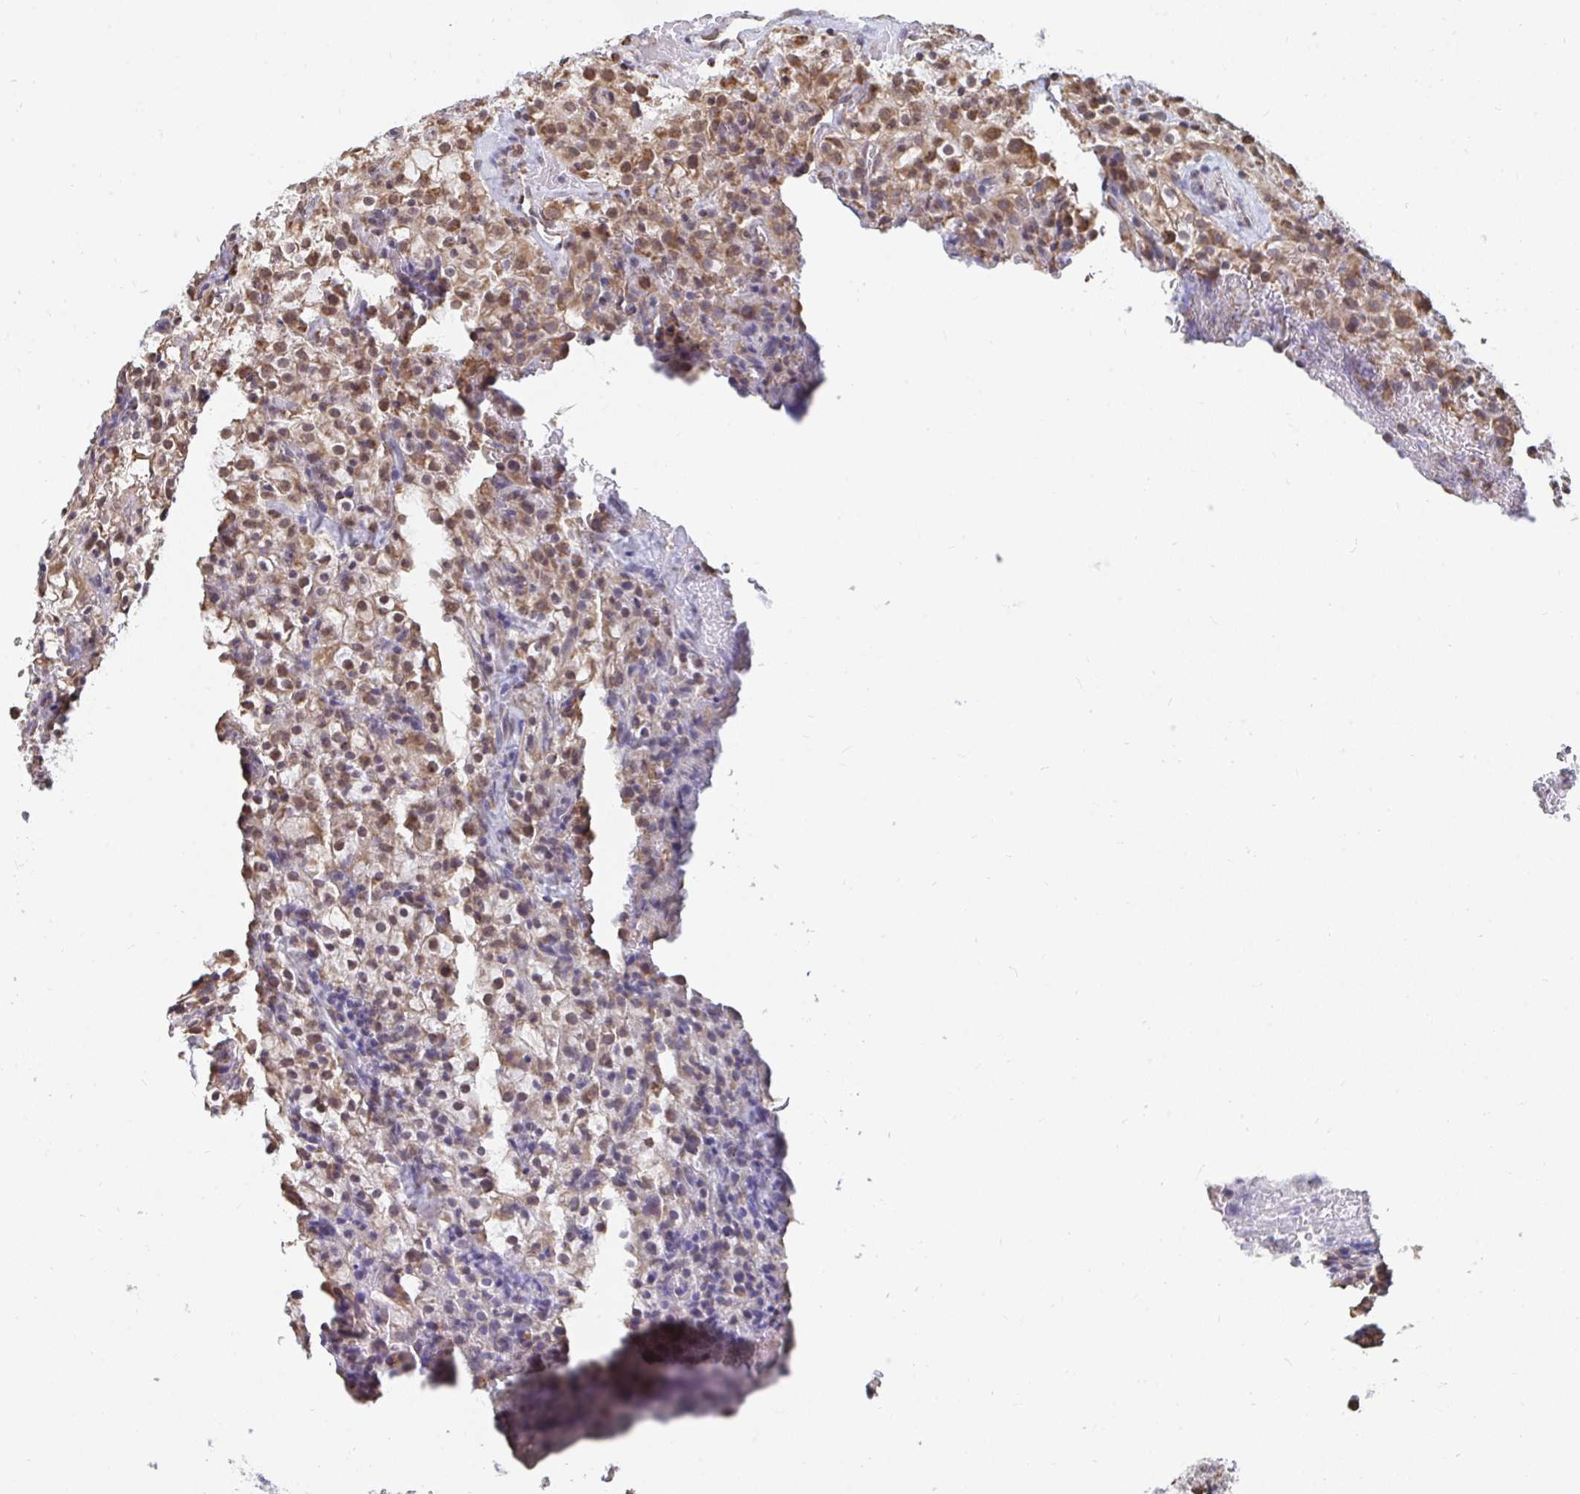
{"staining": {"intensity": "moderate", "quantity": ">75%", "location": "cytoplasmic/membranous"}, "tissue": "renal cancer", "cell_type": "Tumor cells", "image_type": "cancer", "snomed": [{"axis": "morphology", "description": "Adenocarcinoma, NOS"}, {"axis": "topography", "description": "Kidney"}], "caption": "A micrograph of renal adenocarcinoma stained for a protein exhibits moderate cytoplasmic/membranous brown staining in tumor cells.", "gene": "ELAVL1", "patient": {"sex": "female", "age": 74}}